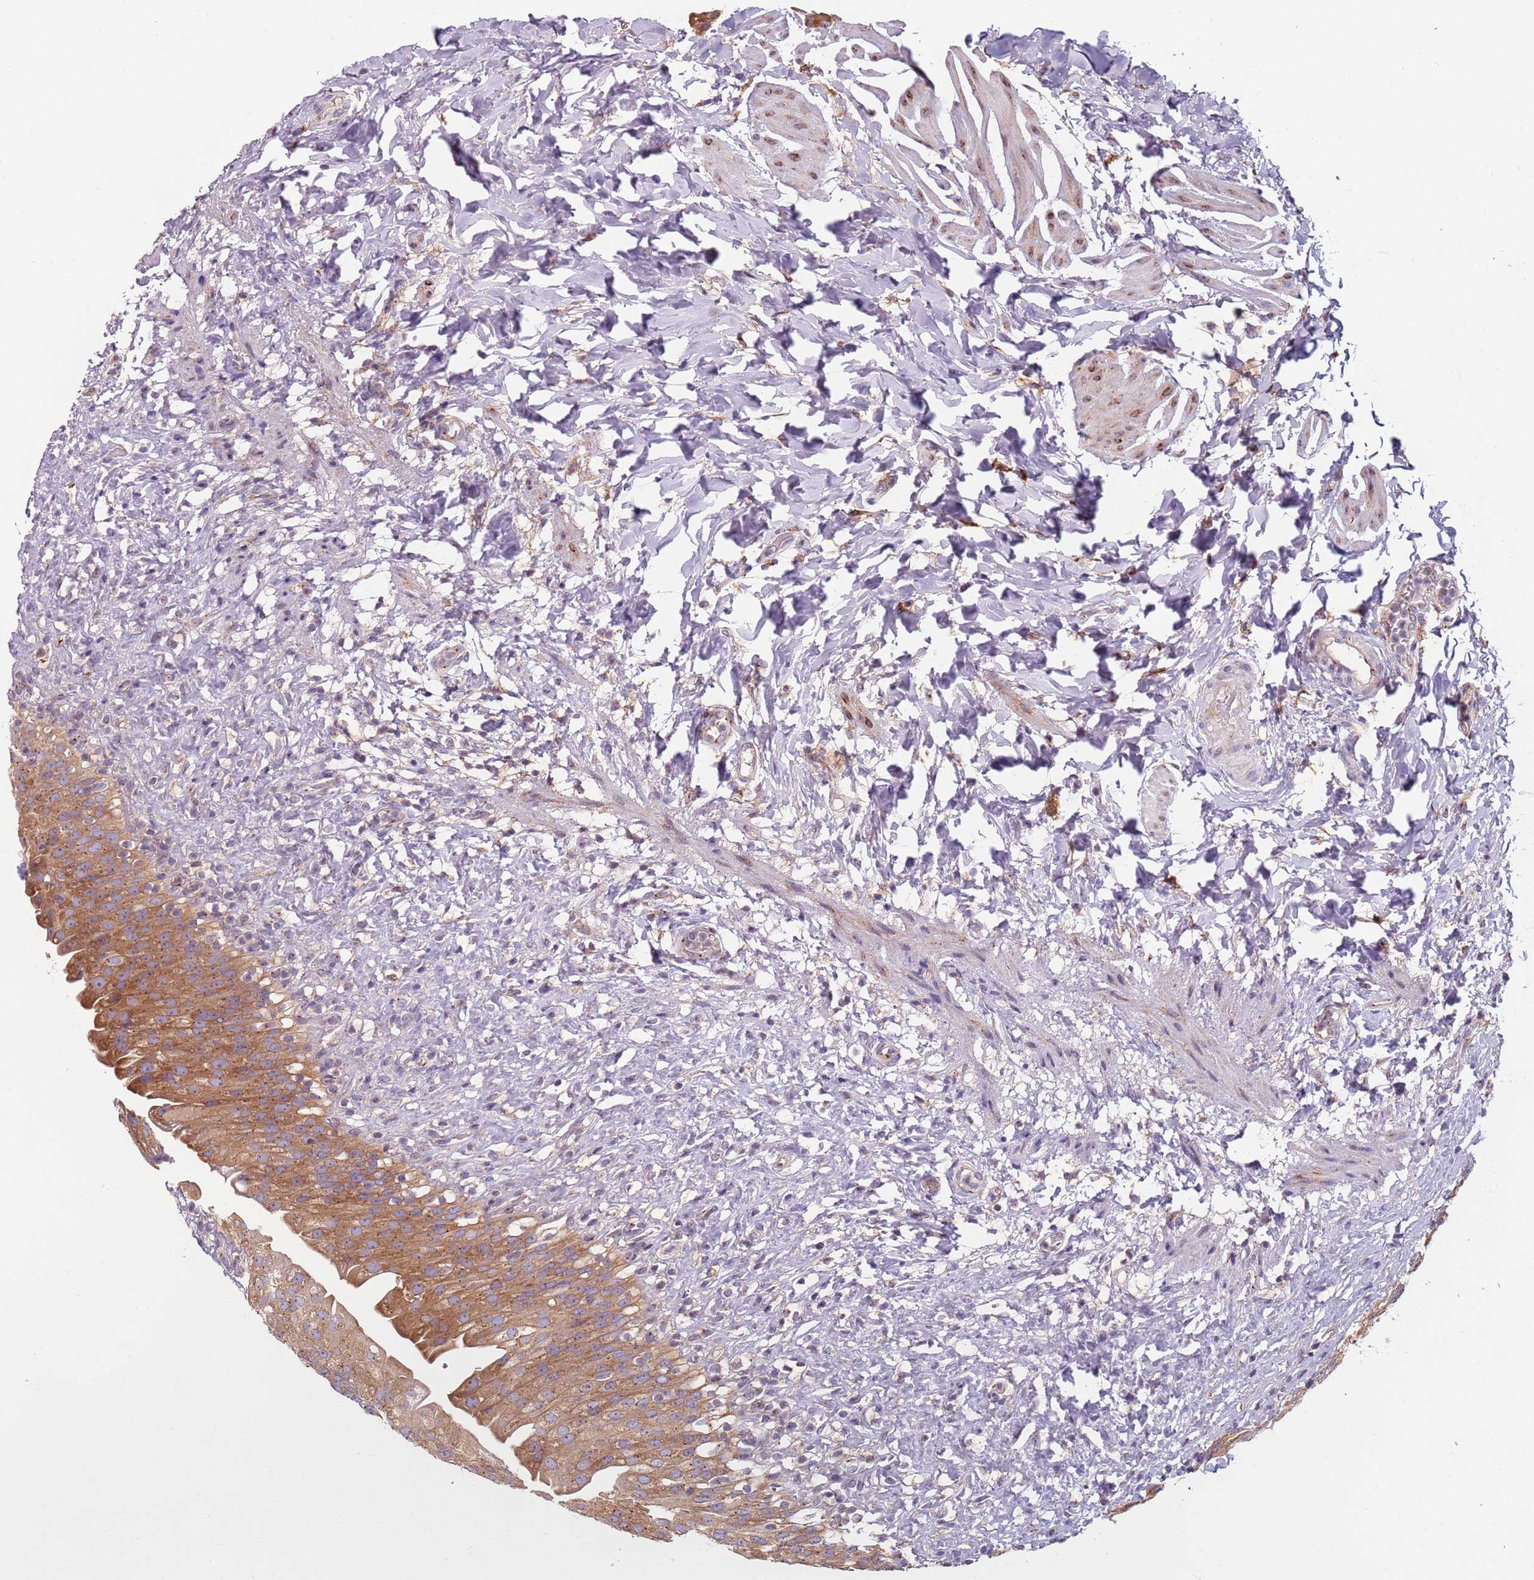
{"staining": {"intensity": "moderate", "quantity": ">75%", "location": "cytoplasmic/membranous"}, "tissue": "urinary bladder", "cell_type": "Urothelial cells", "image_type": "normal", "snomed": [{"axis": "morphology", "description": "Normal tissue, NOS"}, {"axis": "topography", "description": "Urinary bladder"}], "caption": "Immunohistochemistry (IHC) micrograph of benign urinary bladder: urinary bladder stained using immunohistochemistry (IHC) reveals medium levels of moderate protein expression localized specifically in the cytoplasmic/membranous of urothelial cells, appearing as a cytoplasmic/membranous brown color.", "gene": "AKTIP", "patient": {"sex": "female", "age": 27}}